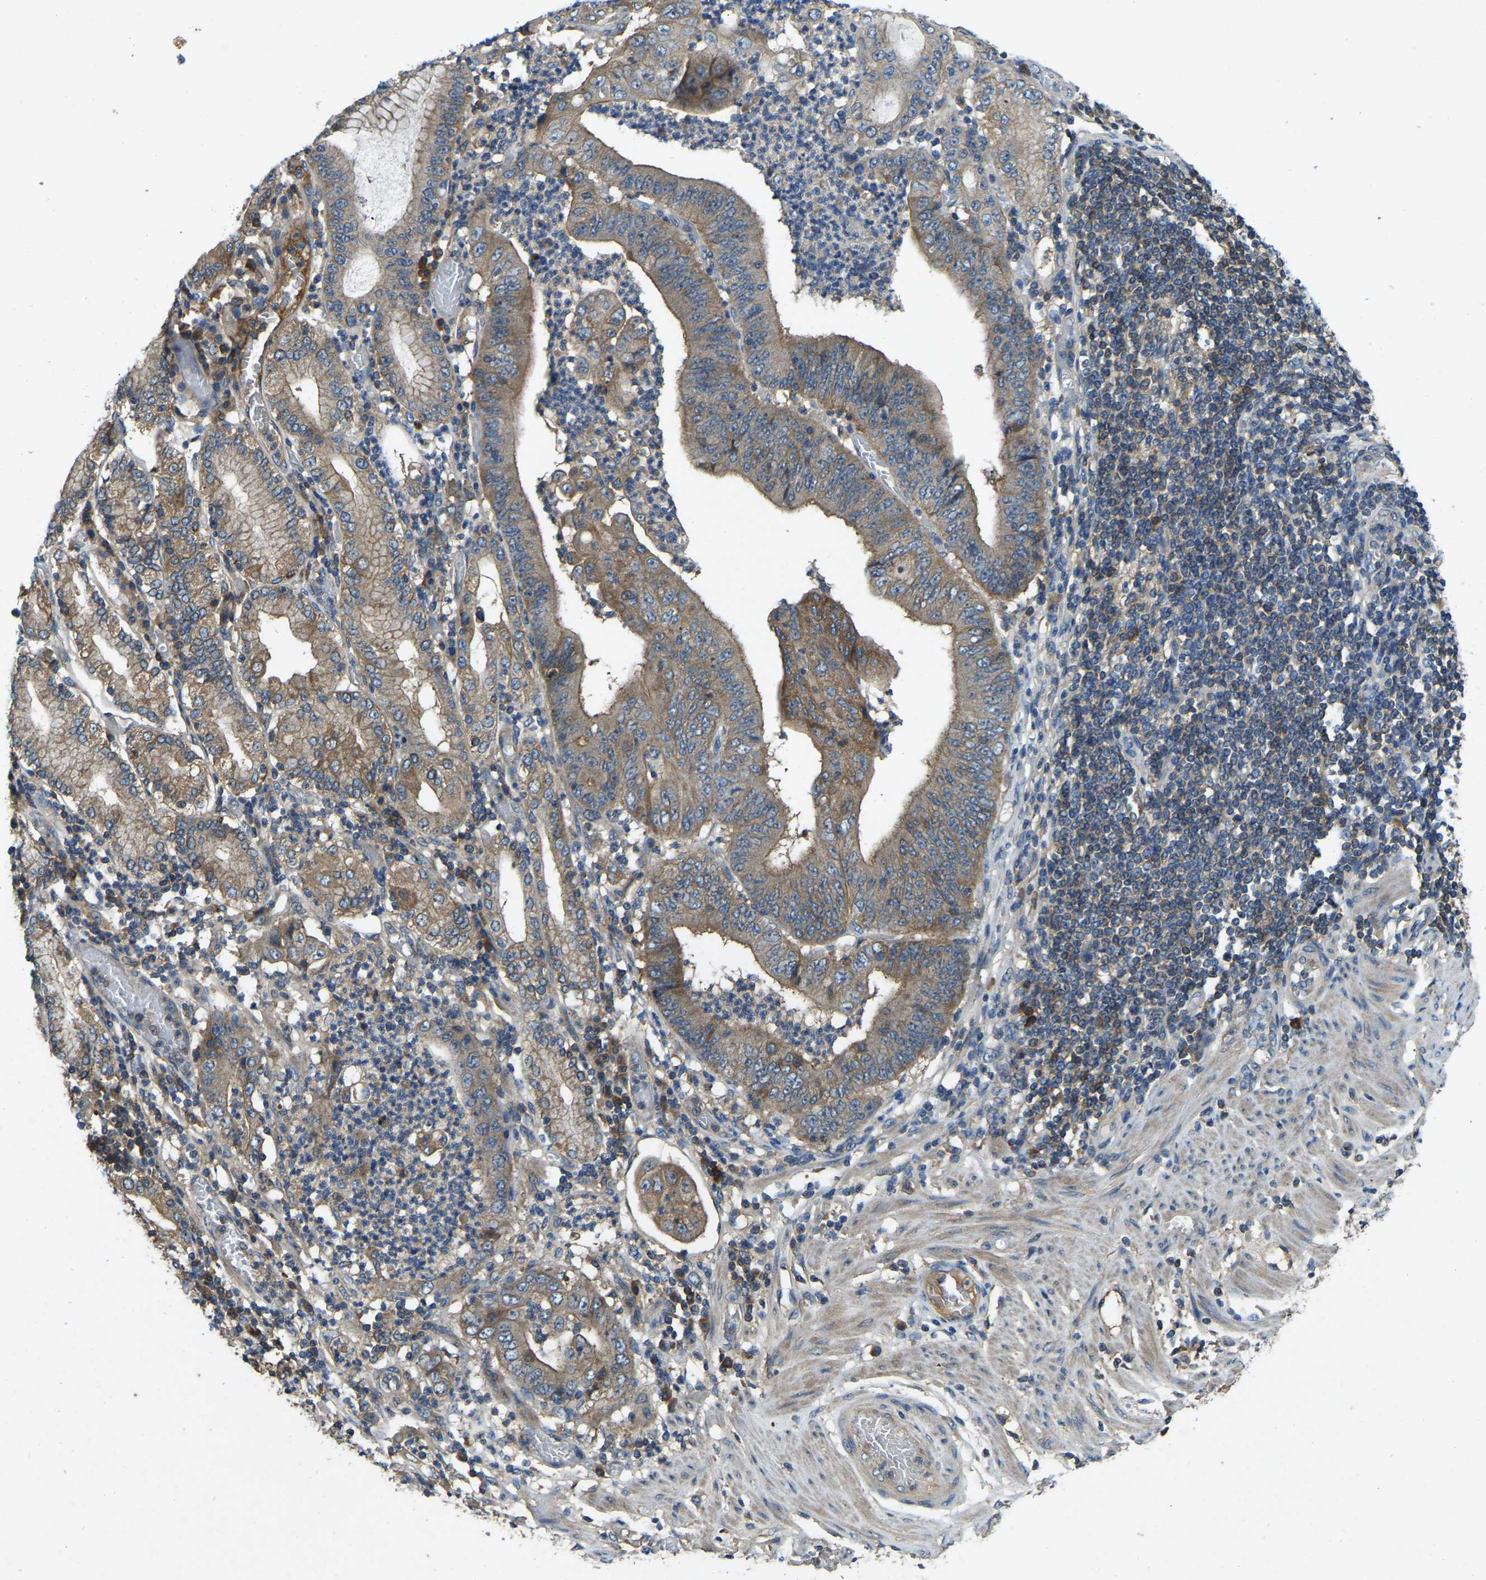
{"staining": {"intensity": "moderate", "quantity": ">75%", "location": "cytoplasmic/membranous"}, "tissue": "stomach cancer", "cell_type": "Tumor cells", "image_type": "cancer", "snomed": [{"axis": "morphology", "description": "Adenocarcinoma, NOS"}, {"axis": "topography", "description": "Stomach"}], "caption": "High-power microscopy captured an immunohistochemistry (IHC) photomicrograph of adenocarcinoma (stomach), revealing moderate cytoplasmic/membranous staining in about >75% of tumor cells. (Brightfield microscopy of DAB IHC at high magnification).", "gene": "ATP8B1", "patient": {"sex": "female", "age": 73}}